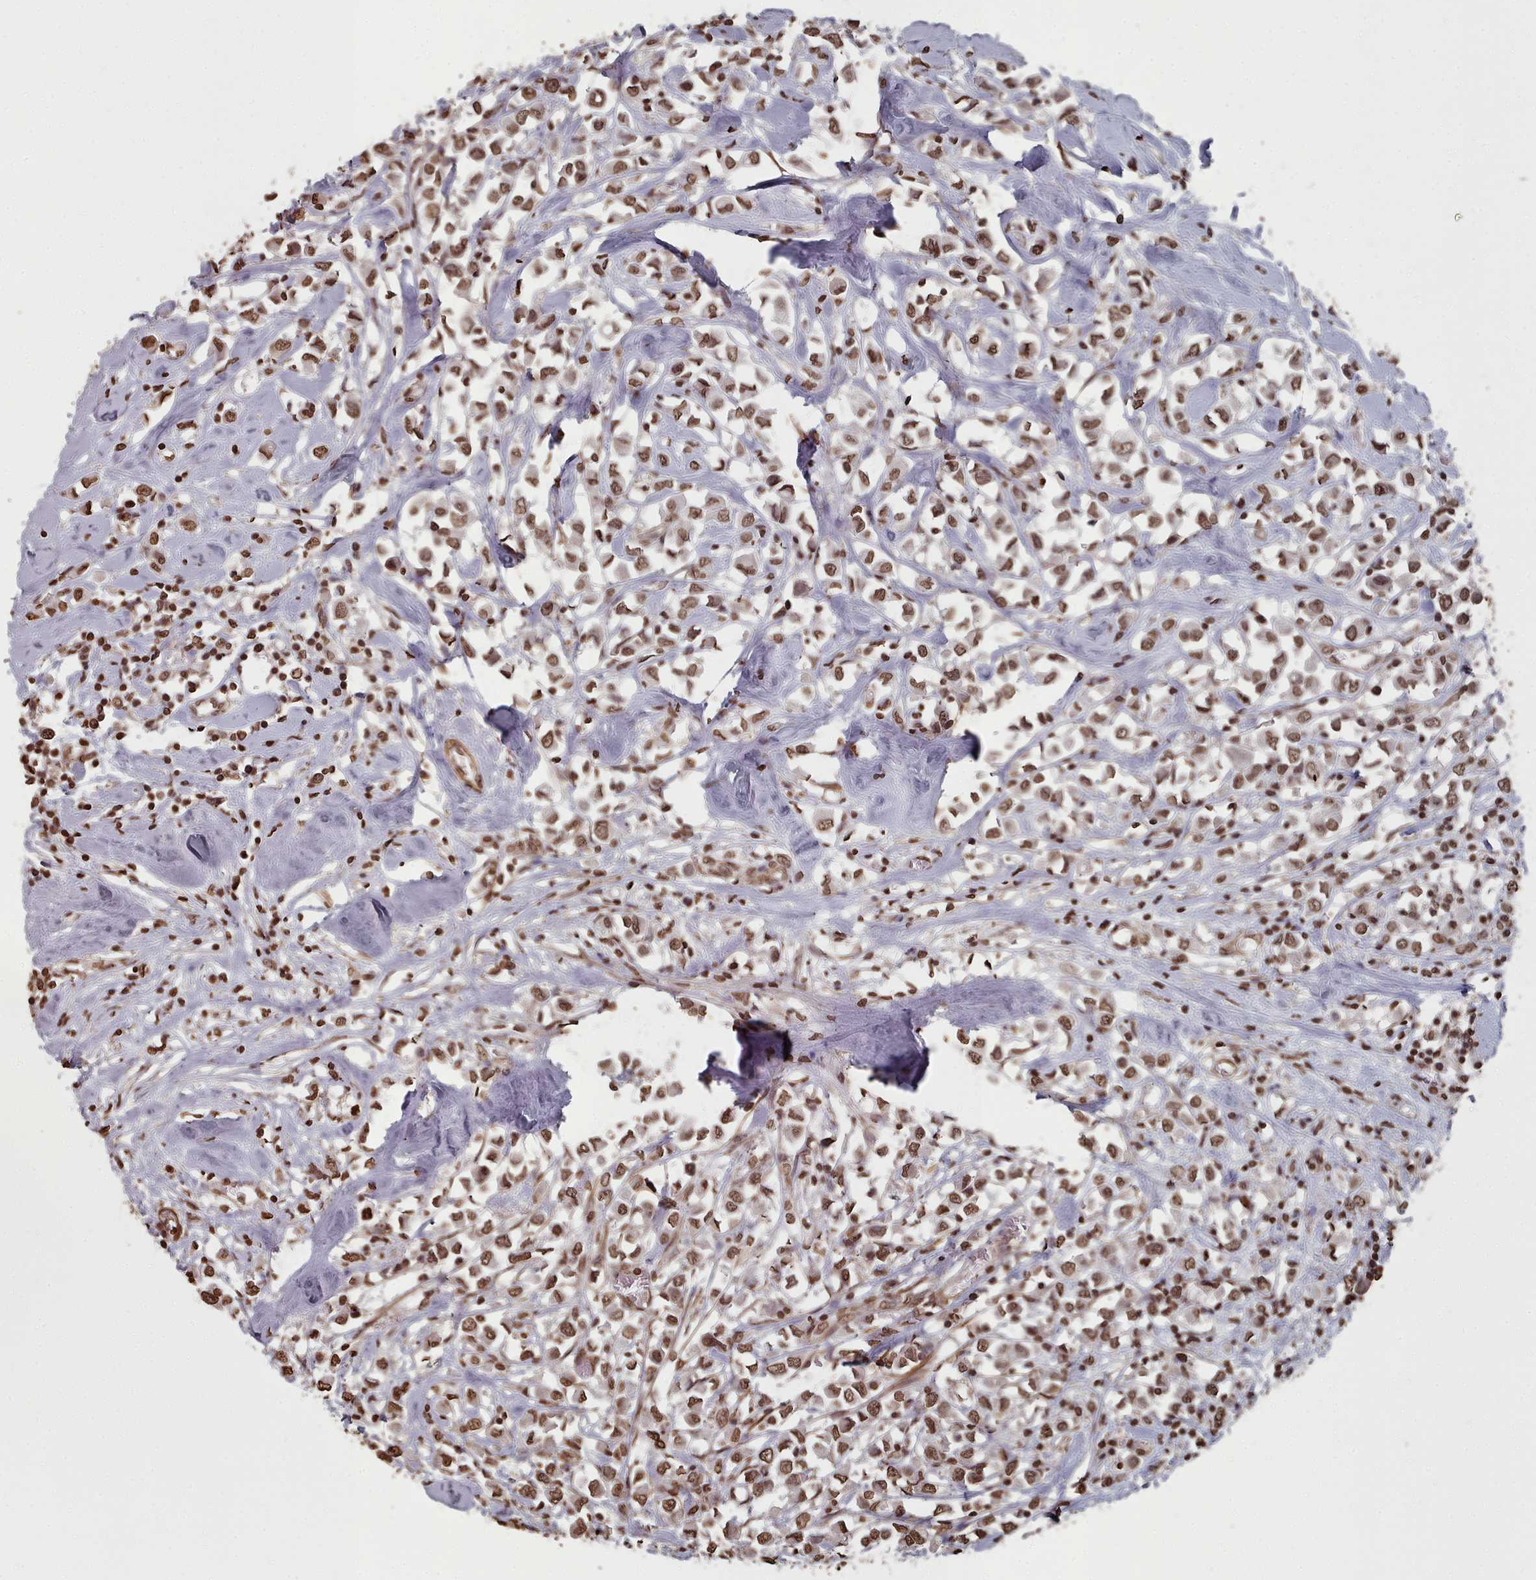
{"staining": {"intensity": "strong", "quantity": ">75%", "location": "nuclear"}, "tissue": "breast cancer", "cell_type": "Tumor cells", "image_type": "cancer", "snomed": [{"axis": "morphology", "description": "Duct carcinoma"}, {"axis": "topography", "description": "Breast"}], "caption": "Immunohistochemistry photomicrograph of neoplastic tissue: breast cancer (invasive ductal carcinoma) stained using immunohistochemistry exhibits high levels of strong protein expression localized specifically in the nuclear of tumor cells, appearing as a nuclear brown color.", "gene": "PLEKHG5", "patient": {"sex": "female", "age": 61}}